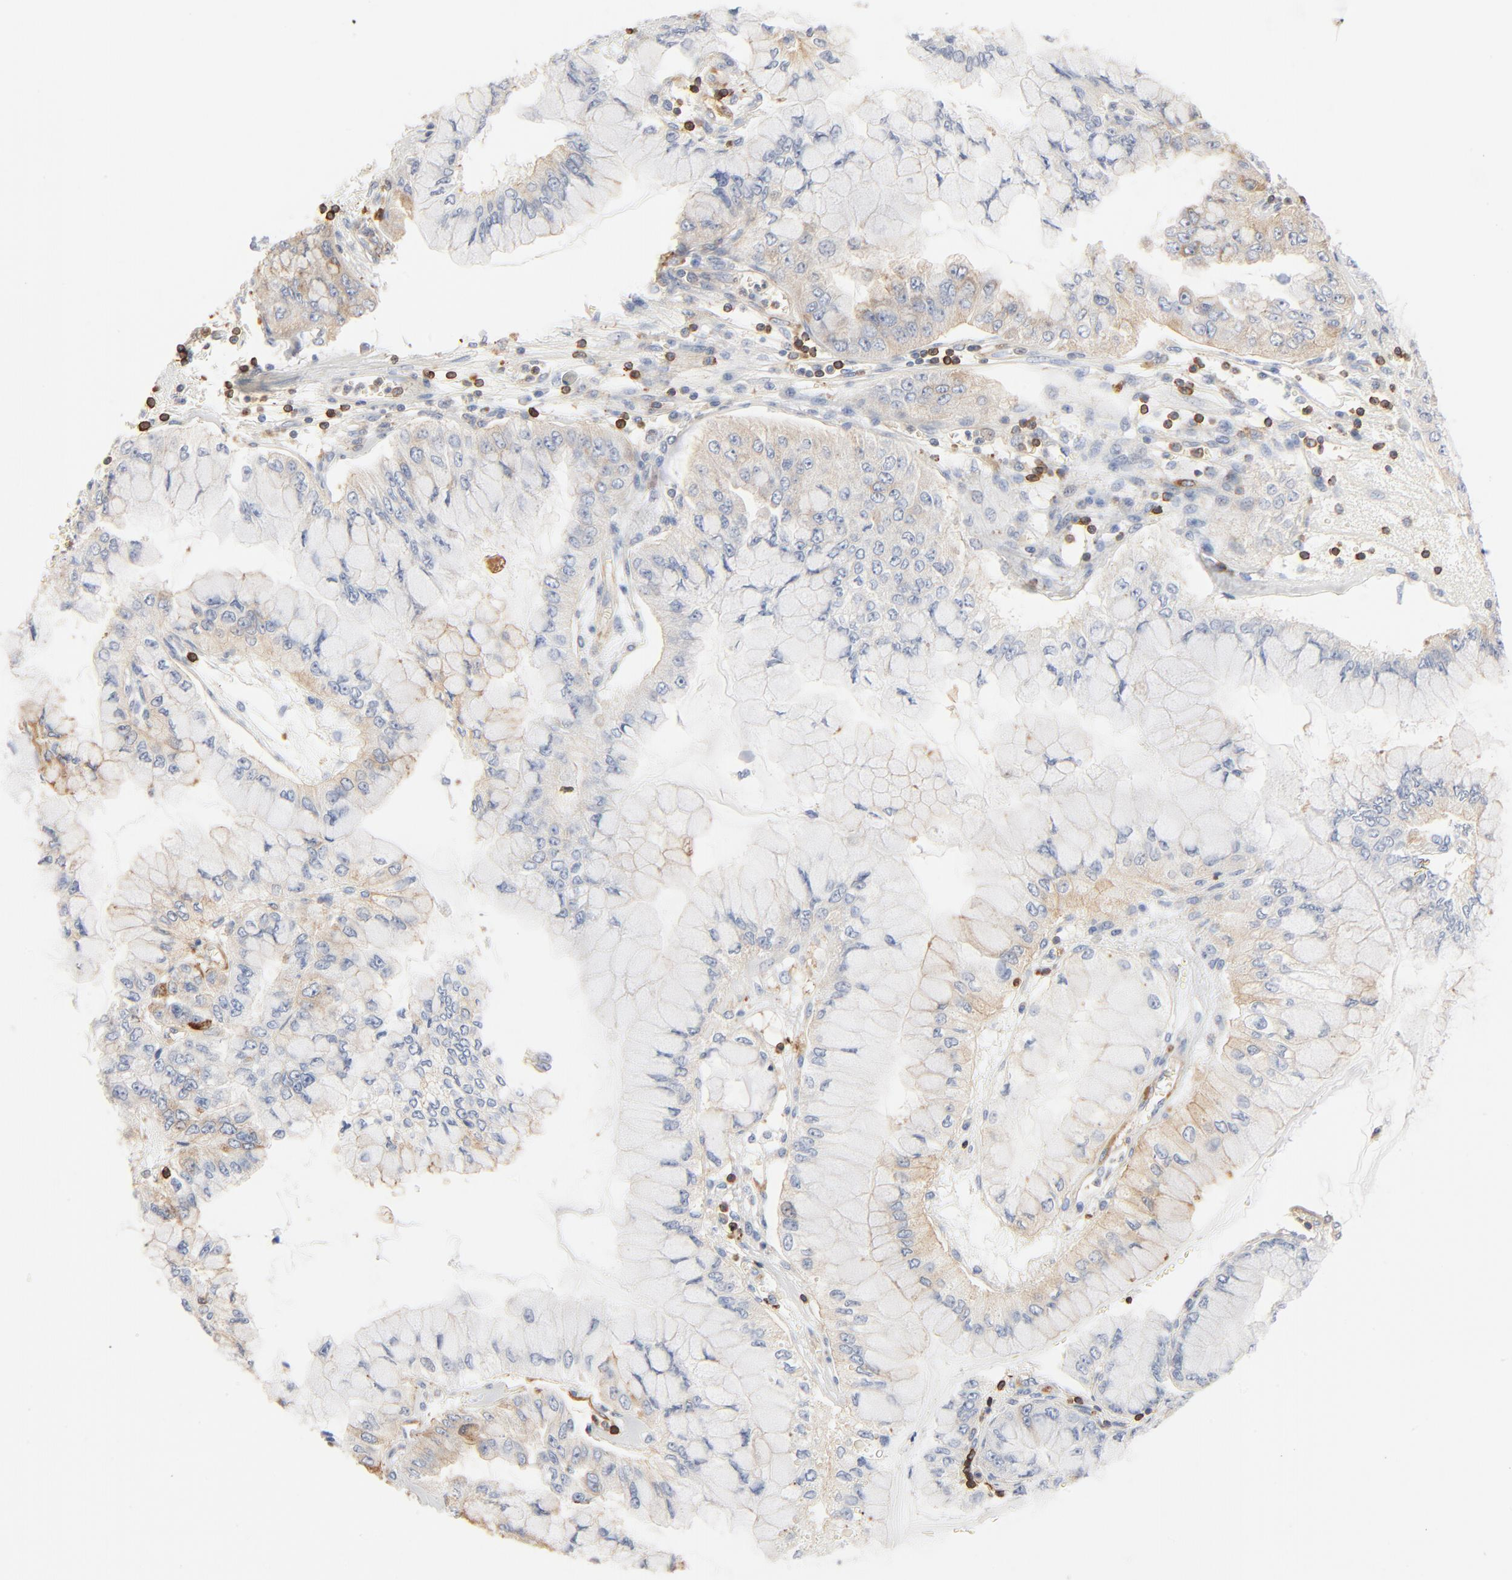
{"staining": {"intensity": "moderate", "quantity": "25%-75%", "location": "cytoplasmic/membranous"}, "tissue": "liver cancer", "cell_type": "Tumor cells", "image_type": "cancer", "snomed": [{"axis": "morphology", "description": "Cholangiocarcinoma"}, {"axis": "topography", "description": "Liver"}], "caption": "Moderate cytoplasmic/membranous protein staining is identified in about 25%-75% of tumor cells in liver cancer (cholangiocarcinoma).", "gene": "SH3KBP1", "patient": {"sex": "female", "age": 79}}